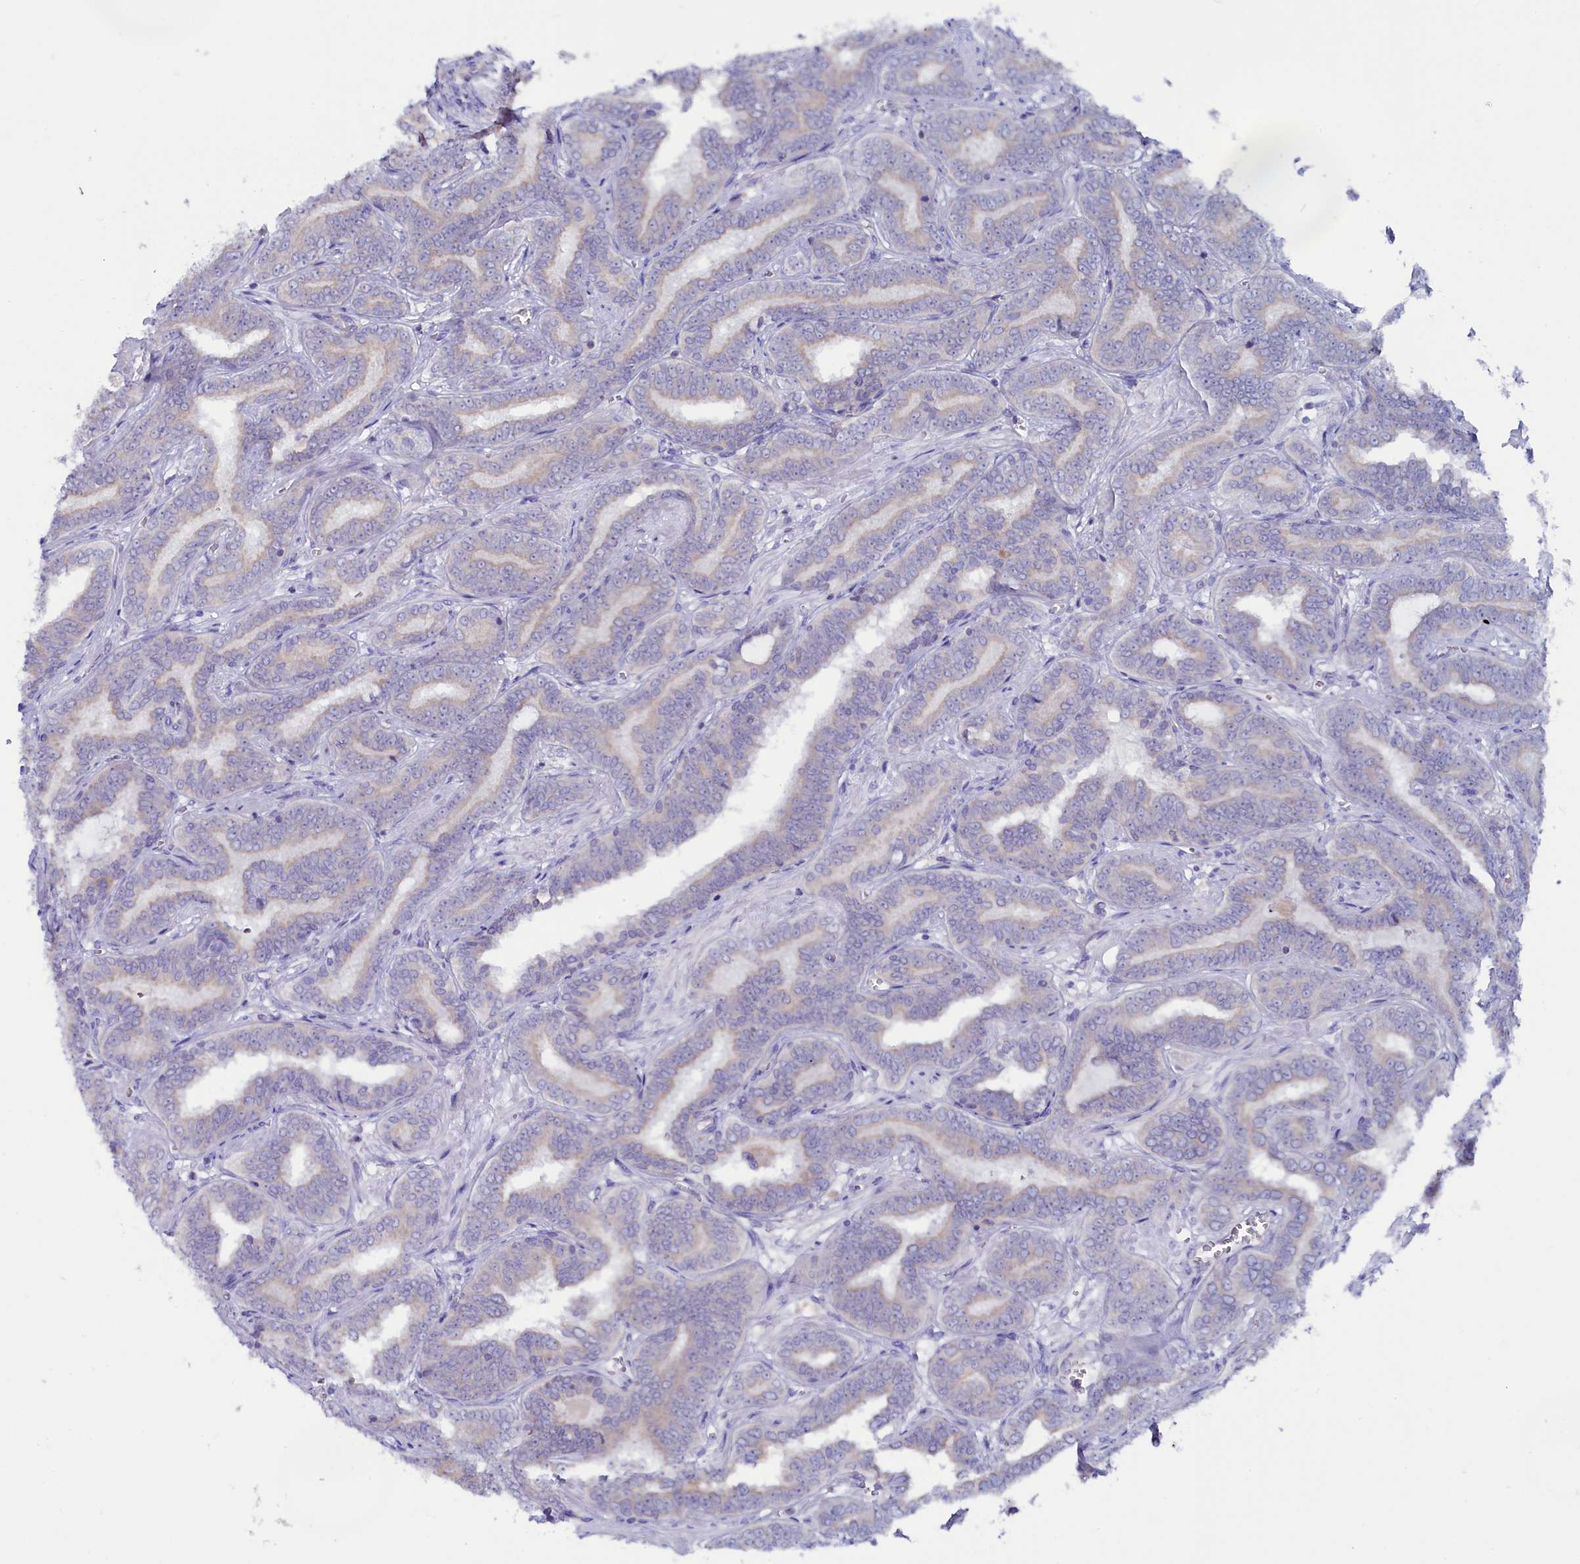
{"staining": {"intensity": "negative", "quantity": "none", "location": "none"}, "tissue": "prostate cancer", "cell_type": "Tumor cells", "image_type": "cancer", "snomed": [{"axis": "morphology", "description": "Adenocarcinoma, High grade"}, {"axis": "topography", "description": "Prostate"}], "caption": "DAB immunohistochemical staining of human high-grade adenocarcinoma (prostate) displays no significant staining in tumor cells.", "gene": "CIAPIN1", "patient": {"sex": "male", "age": 67}}